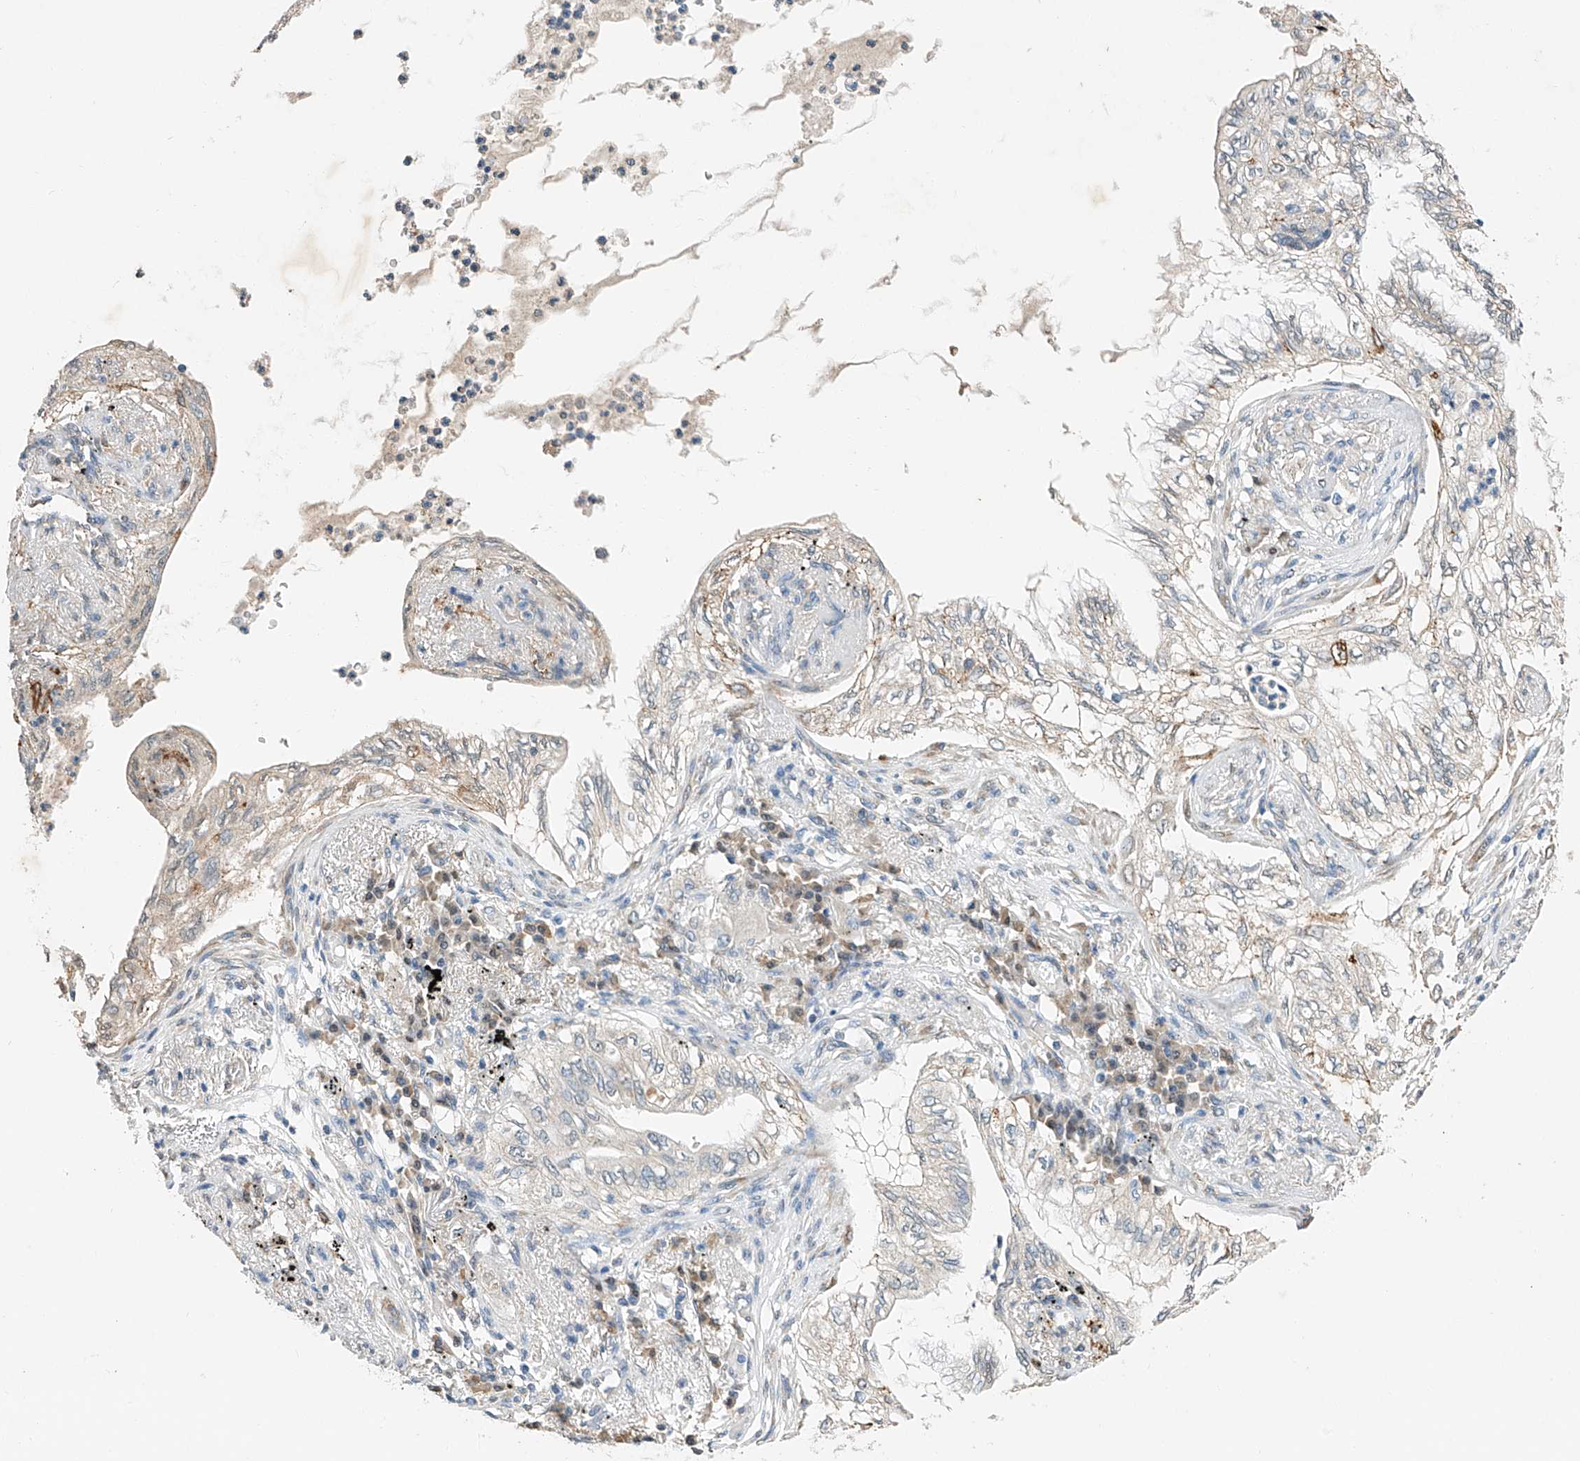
{"staining": {"intensity": "negative", "quantity": "none", "location": "none"}, "tissue": "lung cancer", "cell_type": "Tumor cells", "image_type": "cancer", "snomed": [{"axis": "morphology", "description": "Normal tissue, NOS"}, {"axis": "morphology", "description": "Adenocarcinoma, NOS"}, {"axis": "topography", "description": "Bronchus"}, {"axis": "topography", "description": "Lung"}], "caption": "There is no significant positivity in tumor cells of adenocarcinoma (lung).", "gene": "CTDP1", "patient": {"sex": "female", "age": 70}}